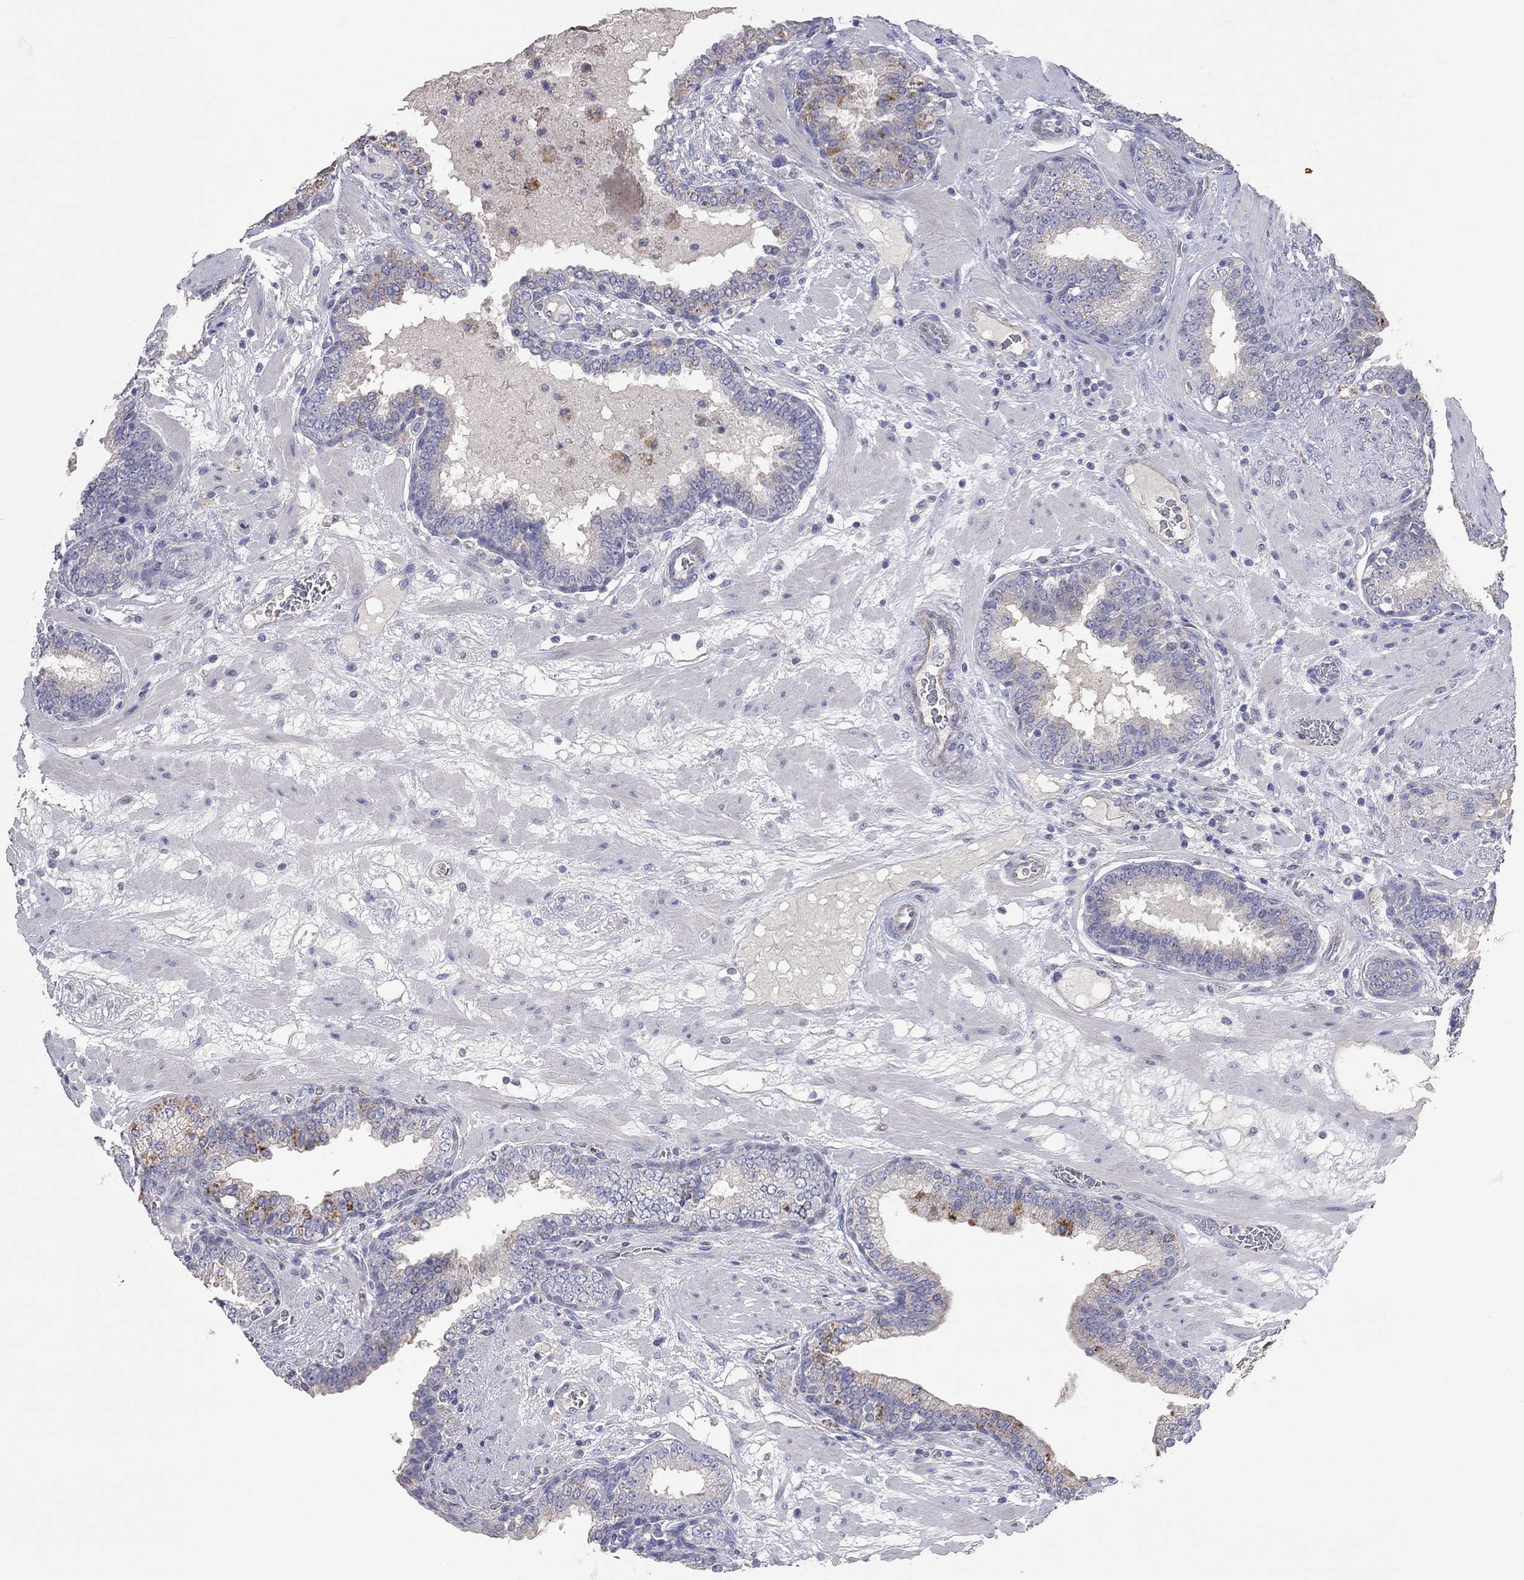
{"staining": {"intensity": "negative", "quantity": "none", "location": "none"}, "tissue": "prostate cancer", "cell_type": "Tumor cells", "image_type": "cancer", "snomed": [{"axis": "morphology", "description": "Adenocarcinoma, Low grade"}, {"axis": "topography", "description": "Prostate"}], "caption": "The photomicrograph reveals no staining of tumor cells in prostate adenocarcinoma (low-grade). (DAB immunohistochemistry (IHC) visualized using brightfield microscopy, high magnification).", "gene": "KCNB1", "patient": {"sex": "male", "age": 60}}